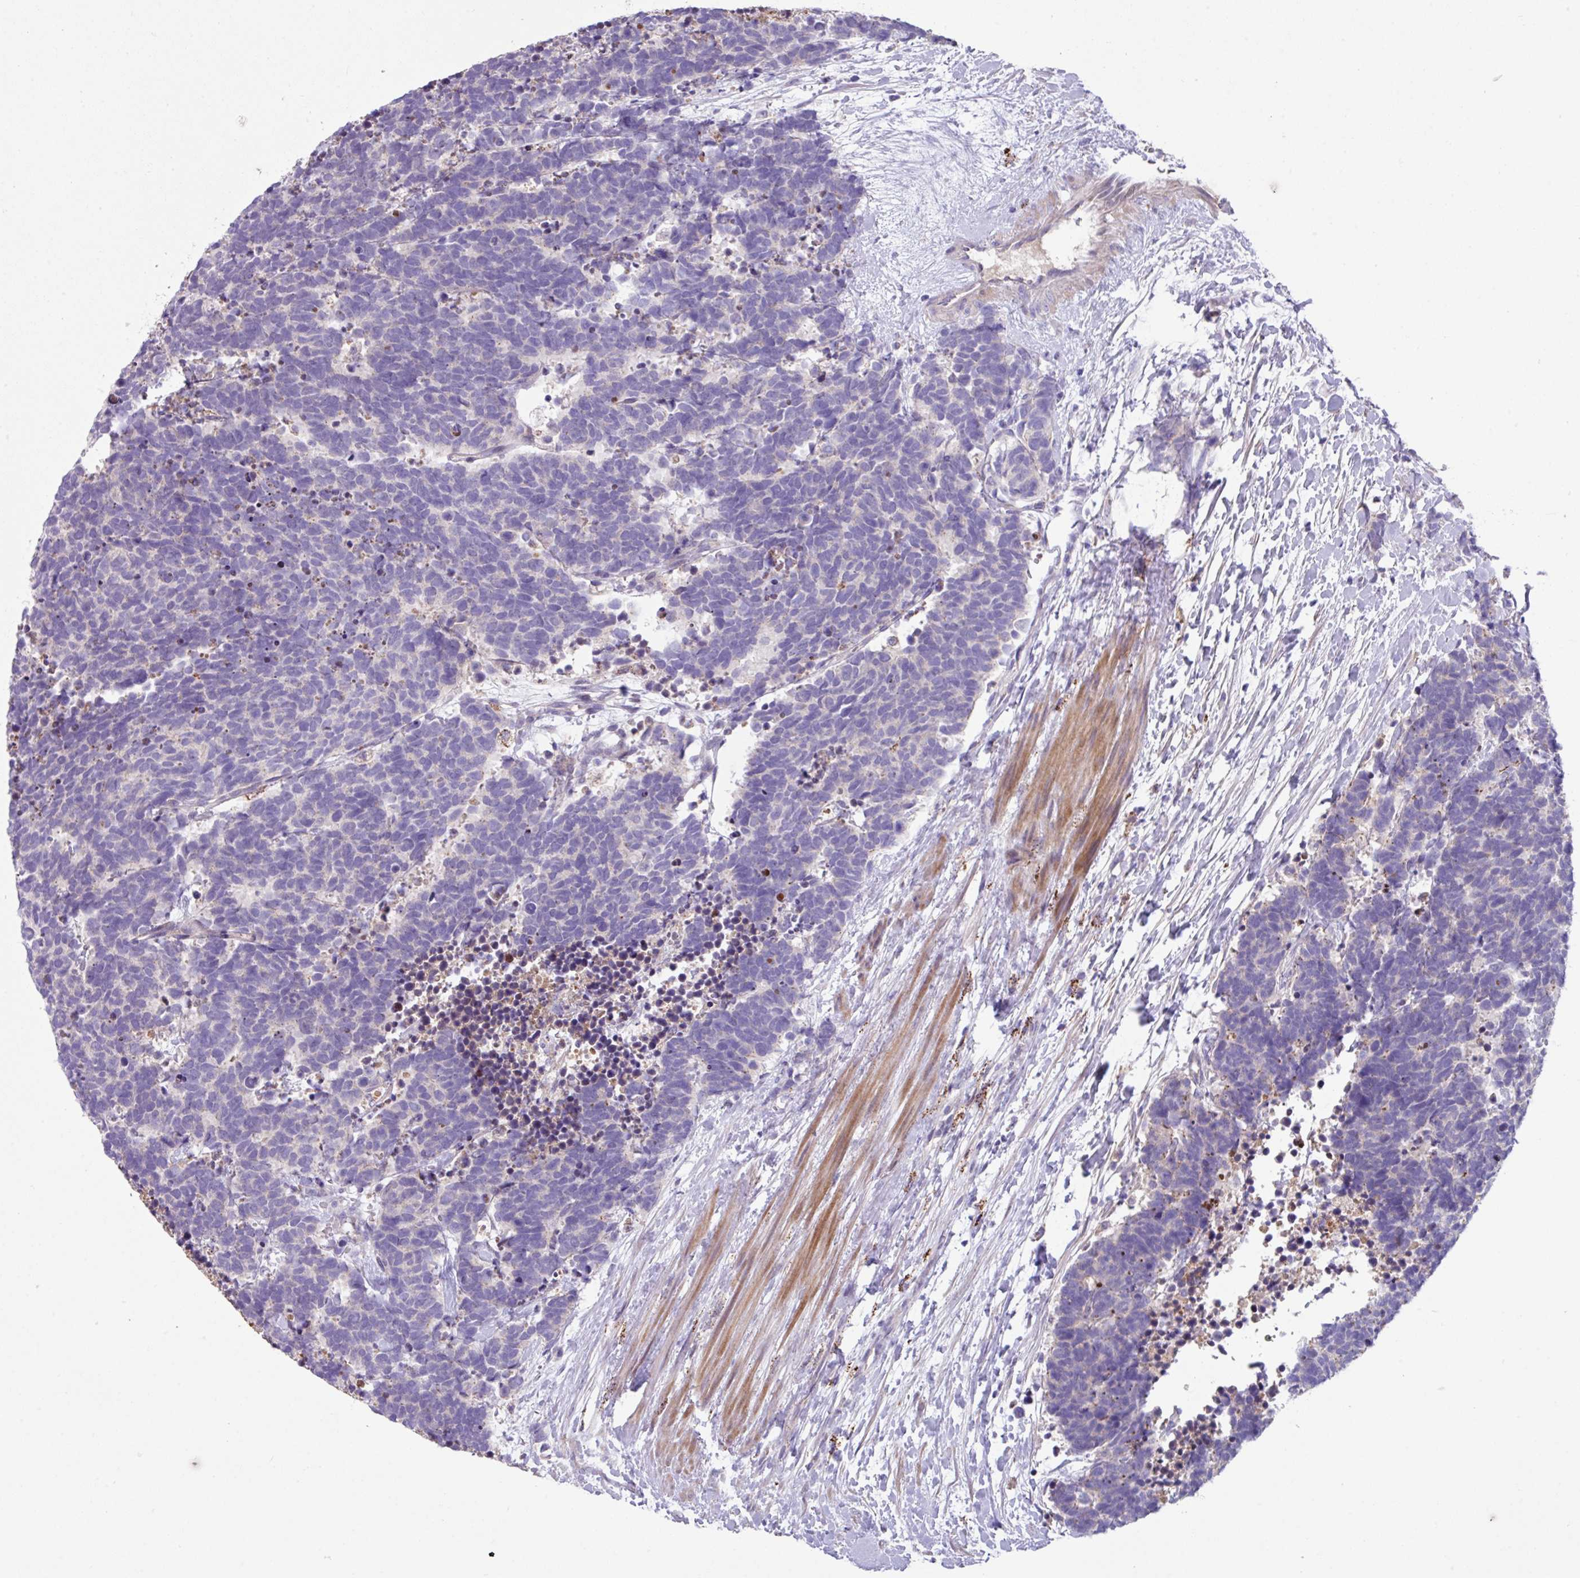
{"staining": {"intensity": "negative", "quantity": "none", "location": "none"}, "tissue": "carcinoid", "cell_type": "Tumor cells", "image_type": "cancer", "snomed": [{"axis": "morphology", "description": "Carcinoma, NOS"}, {"axis": "morphology", "description": "Carcinoid, malignant, NOS"}, {"axis": "topography", "description": "Prostate"}], "caption": "Carcinoma was stained to show a protein in brown. There is no significant positivity in tumor cells.", "gene": "IQCJ", "patient": {"sex": "male", "age": 57}}